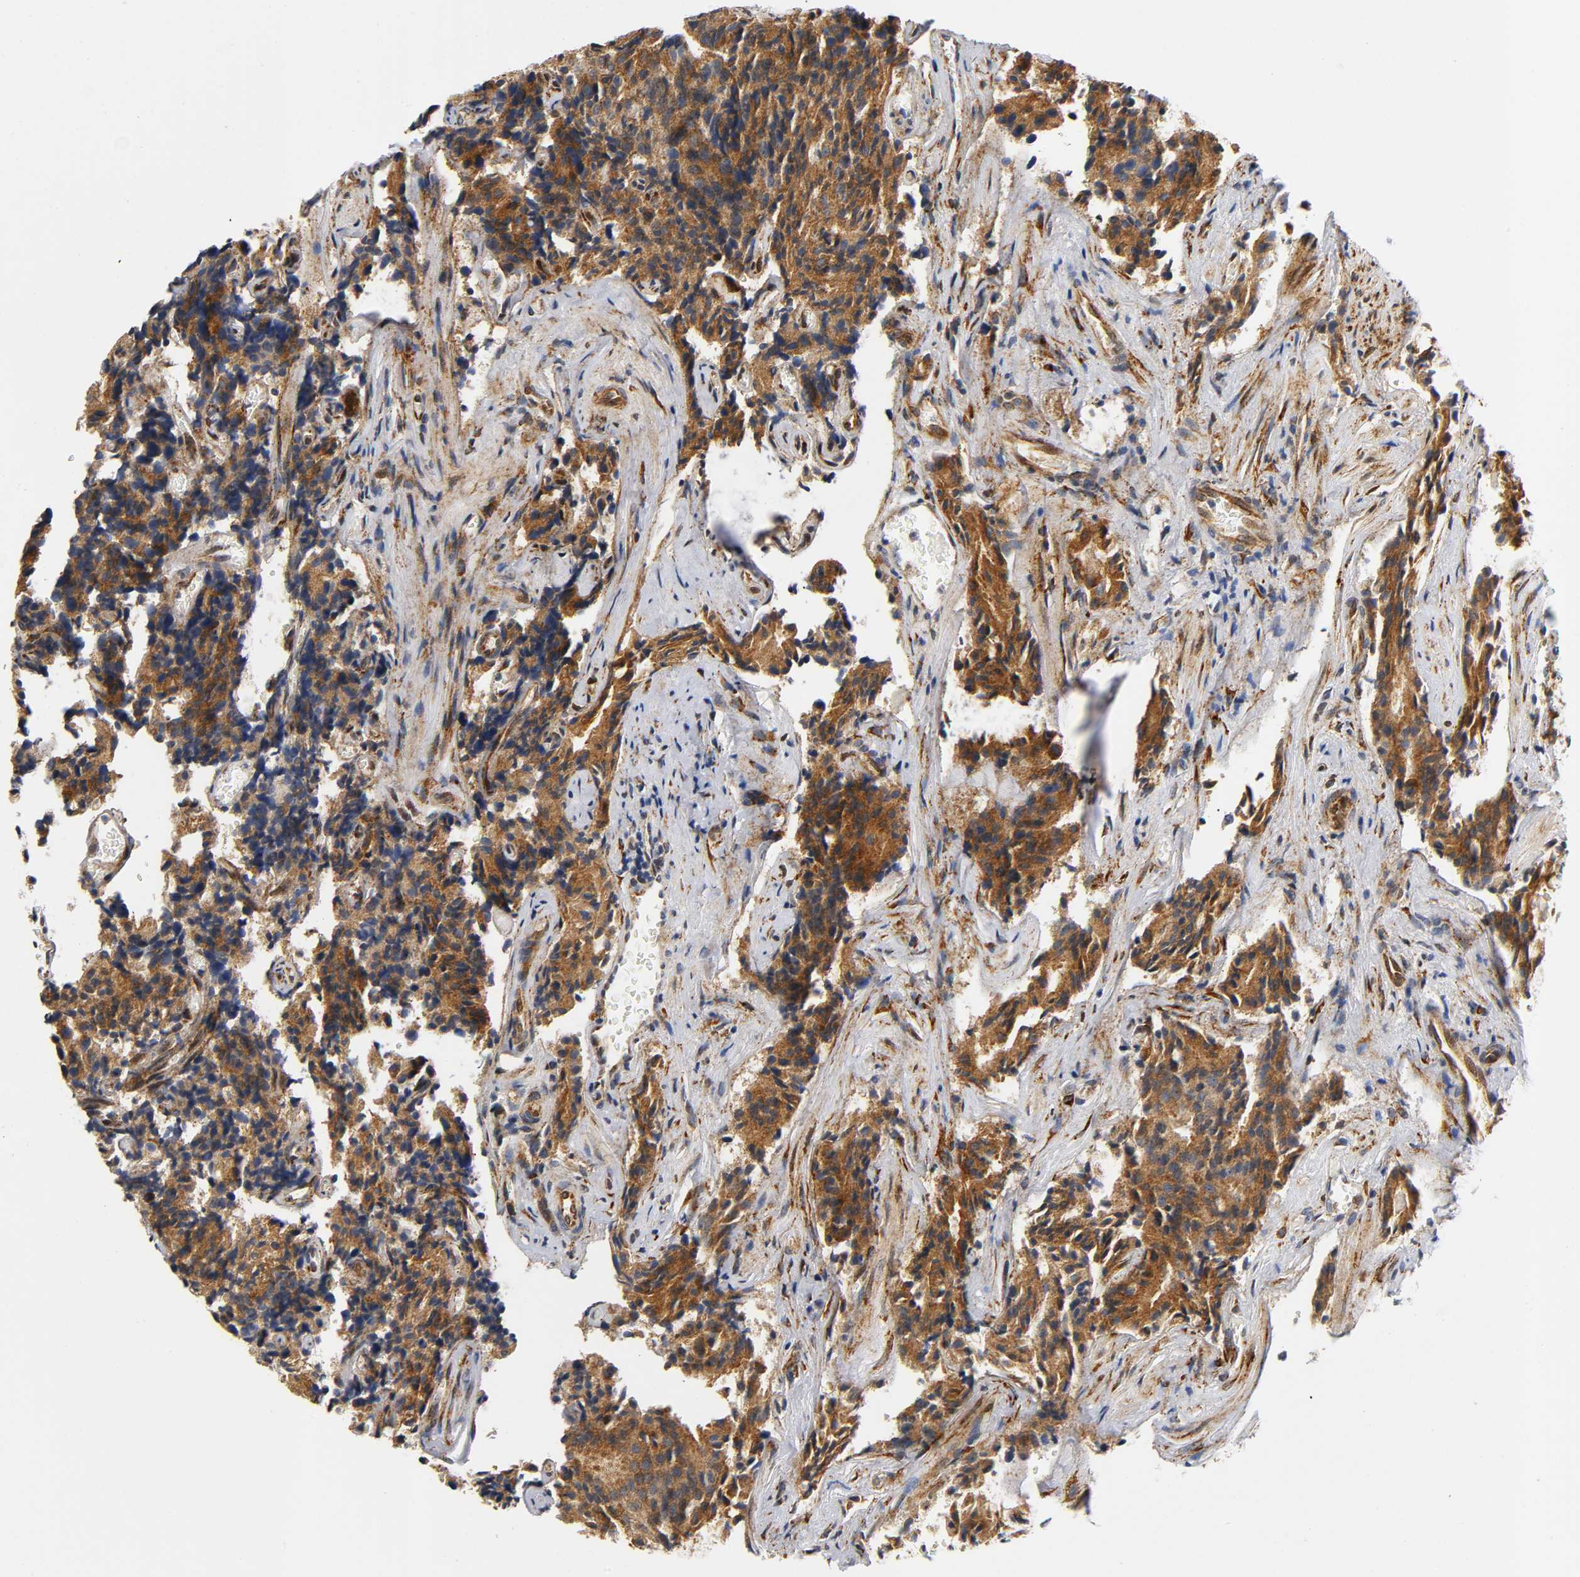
{"staining": {"intensity": "strong", "quantity": ">75%", "location": "cytoplasmic/membranous"}, "tissue": "prostate cancer", "cell_type": "Tumor cells", "image_type": "cancer", "snomed": [{"axis": "morphology", "description": "Adenocarcinoma, High grade"}, {"axis": "topography", "description": "Prostate"}], "caption": "Adenocarcinoma (high-grade) (prostate) tissue reveals strong cytoplasmic/membranous staining in about >75% of tumor cells", "gene": "SOS2", "patient": {"sex": "male", "age": 58}}